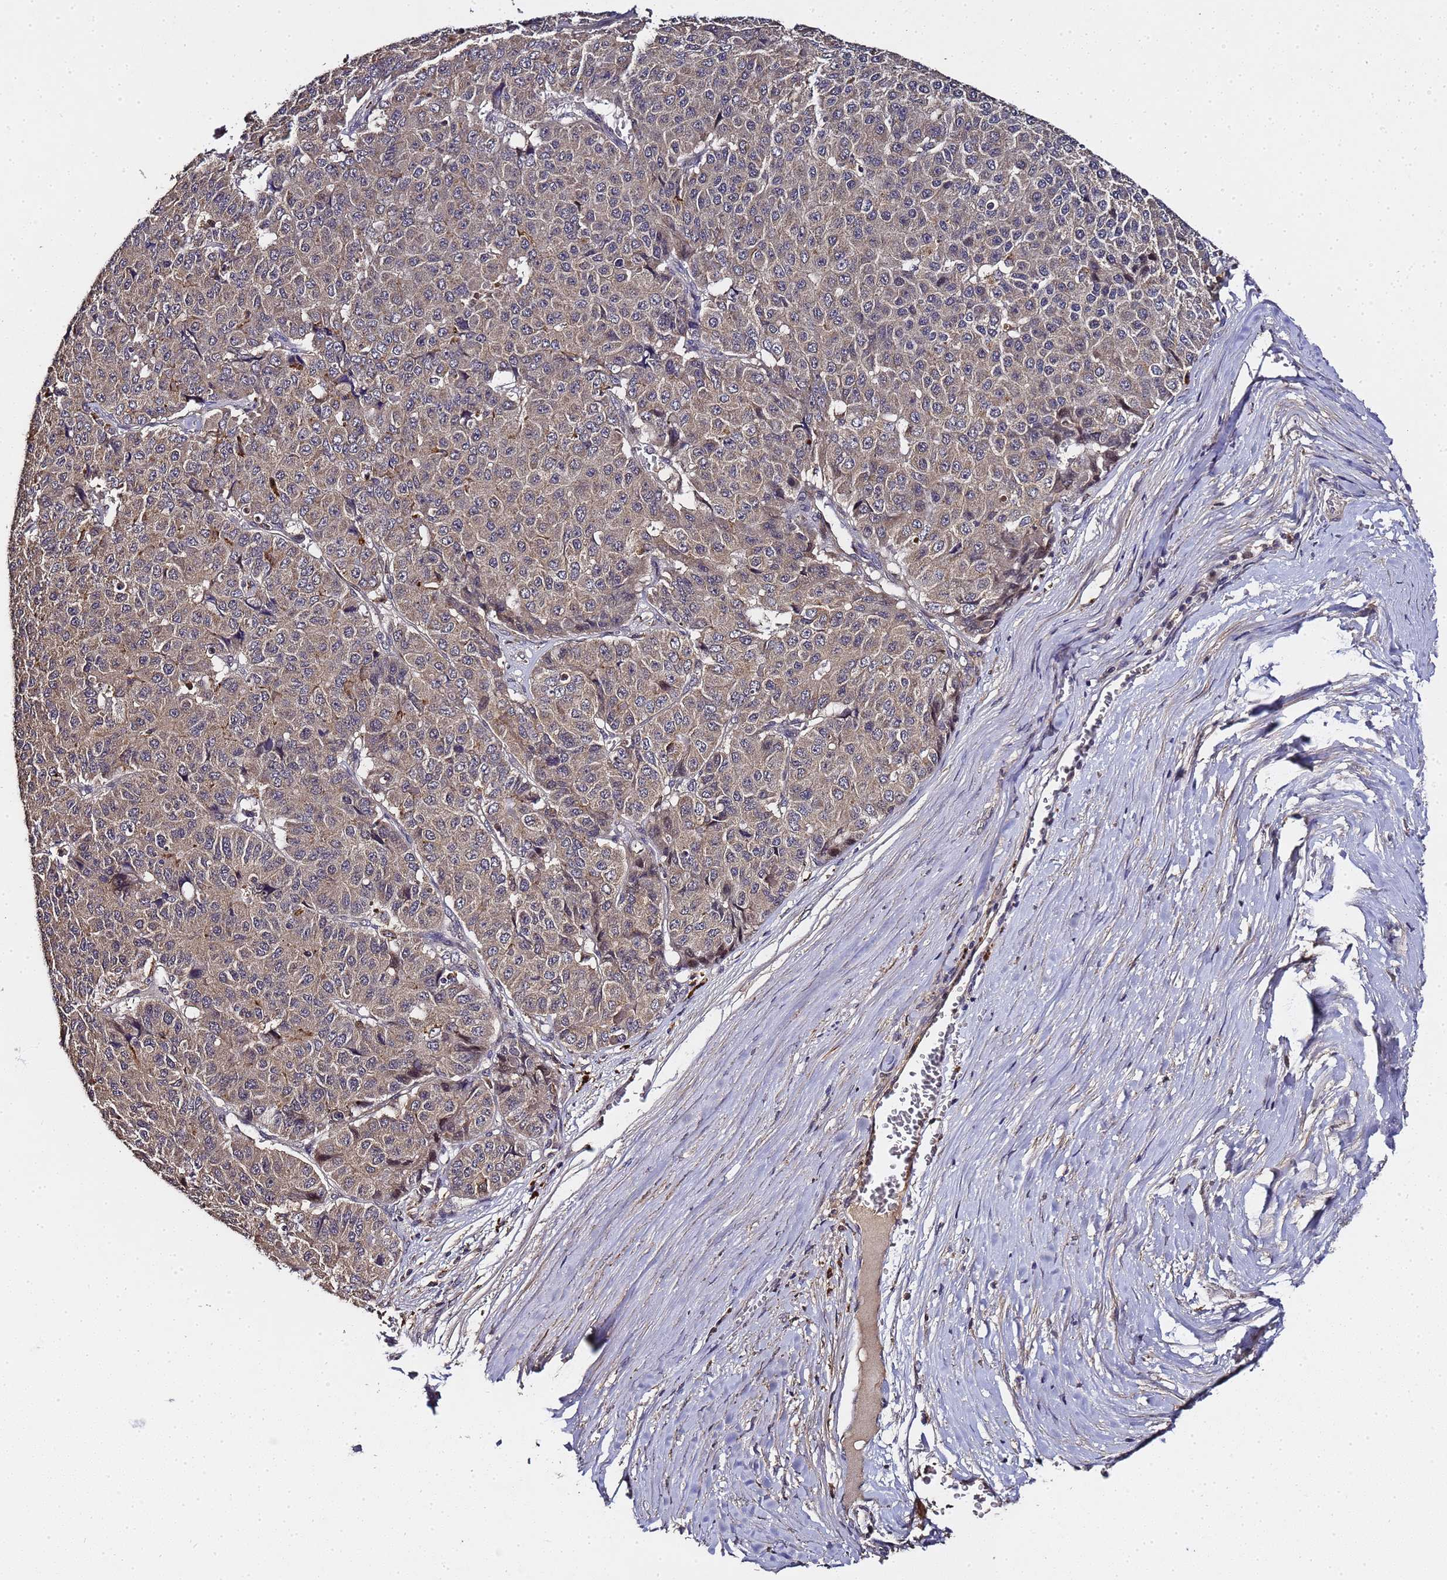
{"staining": {"intensity": "weak", "quantity": "25%-75%", "location": "cytoplasmic/membranous"}, "tissue": "pancreatic cancer", "cell_type": "Tumor cells", "image_type": "cancer", "snomed": [{"axis": "morphology", "description": "Adenocarcinoma, NOS"}, {"axis": "topography", "description": "Pancreas"}], "caption": "Immunohistochemical staining of pancreatic cancer displays low levels of weak cytoplasmic/membranous staining in about 25%-75% of tumor cells.", "gene": "LGI4", "patient": {"sex": "male", "age": 50}}